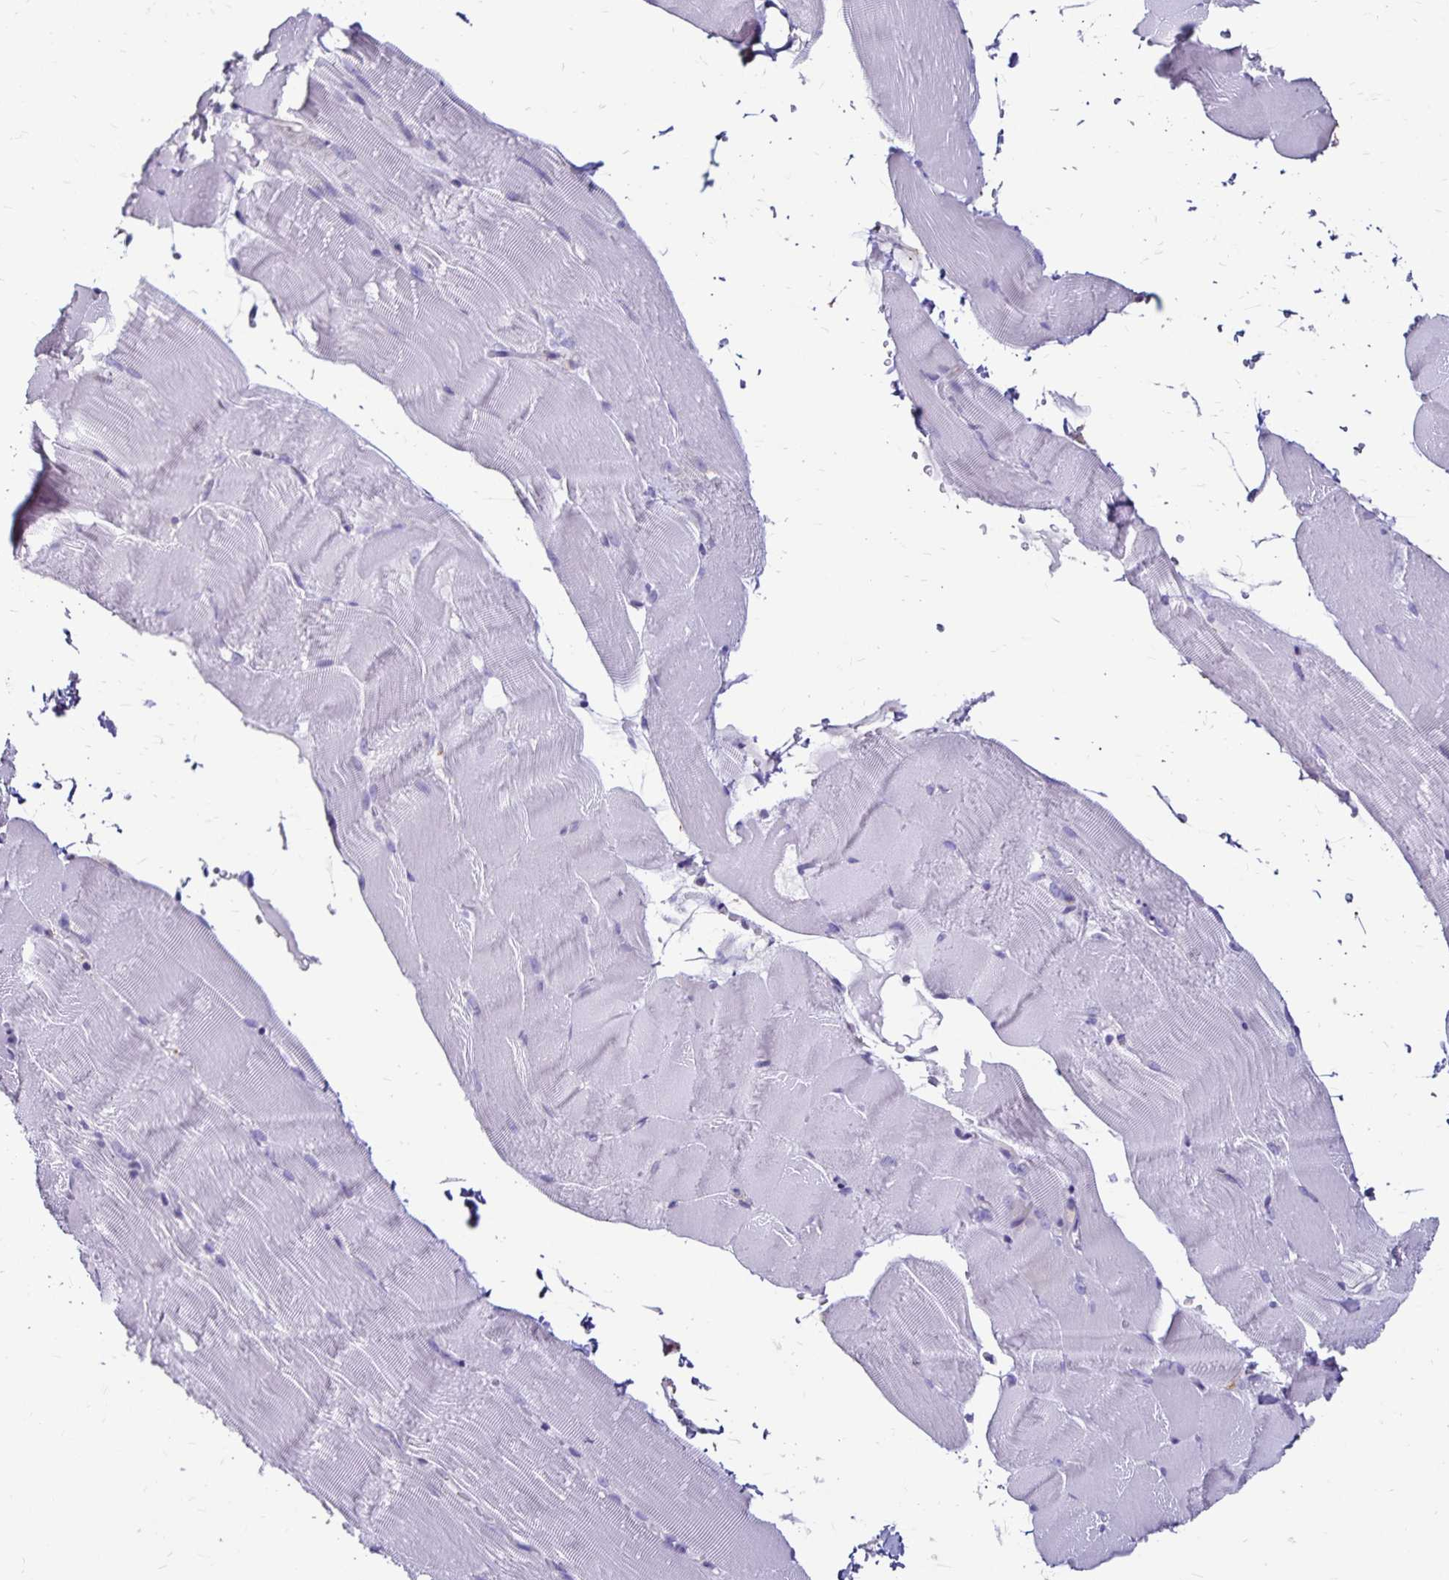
{"staining": {"intensity": "negative", "quantity": "none", "location": "none"}, "tissue": "skeletal muscle", "cell_type": "Myocytes", "image_type": "normal", "snomed": [{"axis": "morphology", "description": "Normal tissue, NOS"}, {"axis": "topography", "description": "Skeletal muscle"}], "caption": "Image shows no protein expression in myocytes of normal skeletal muscle. Nuclei are stained in blue.", "gene": "EVPL", "patient": {"sex": "female", "age": 37}}